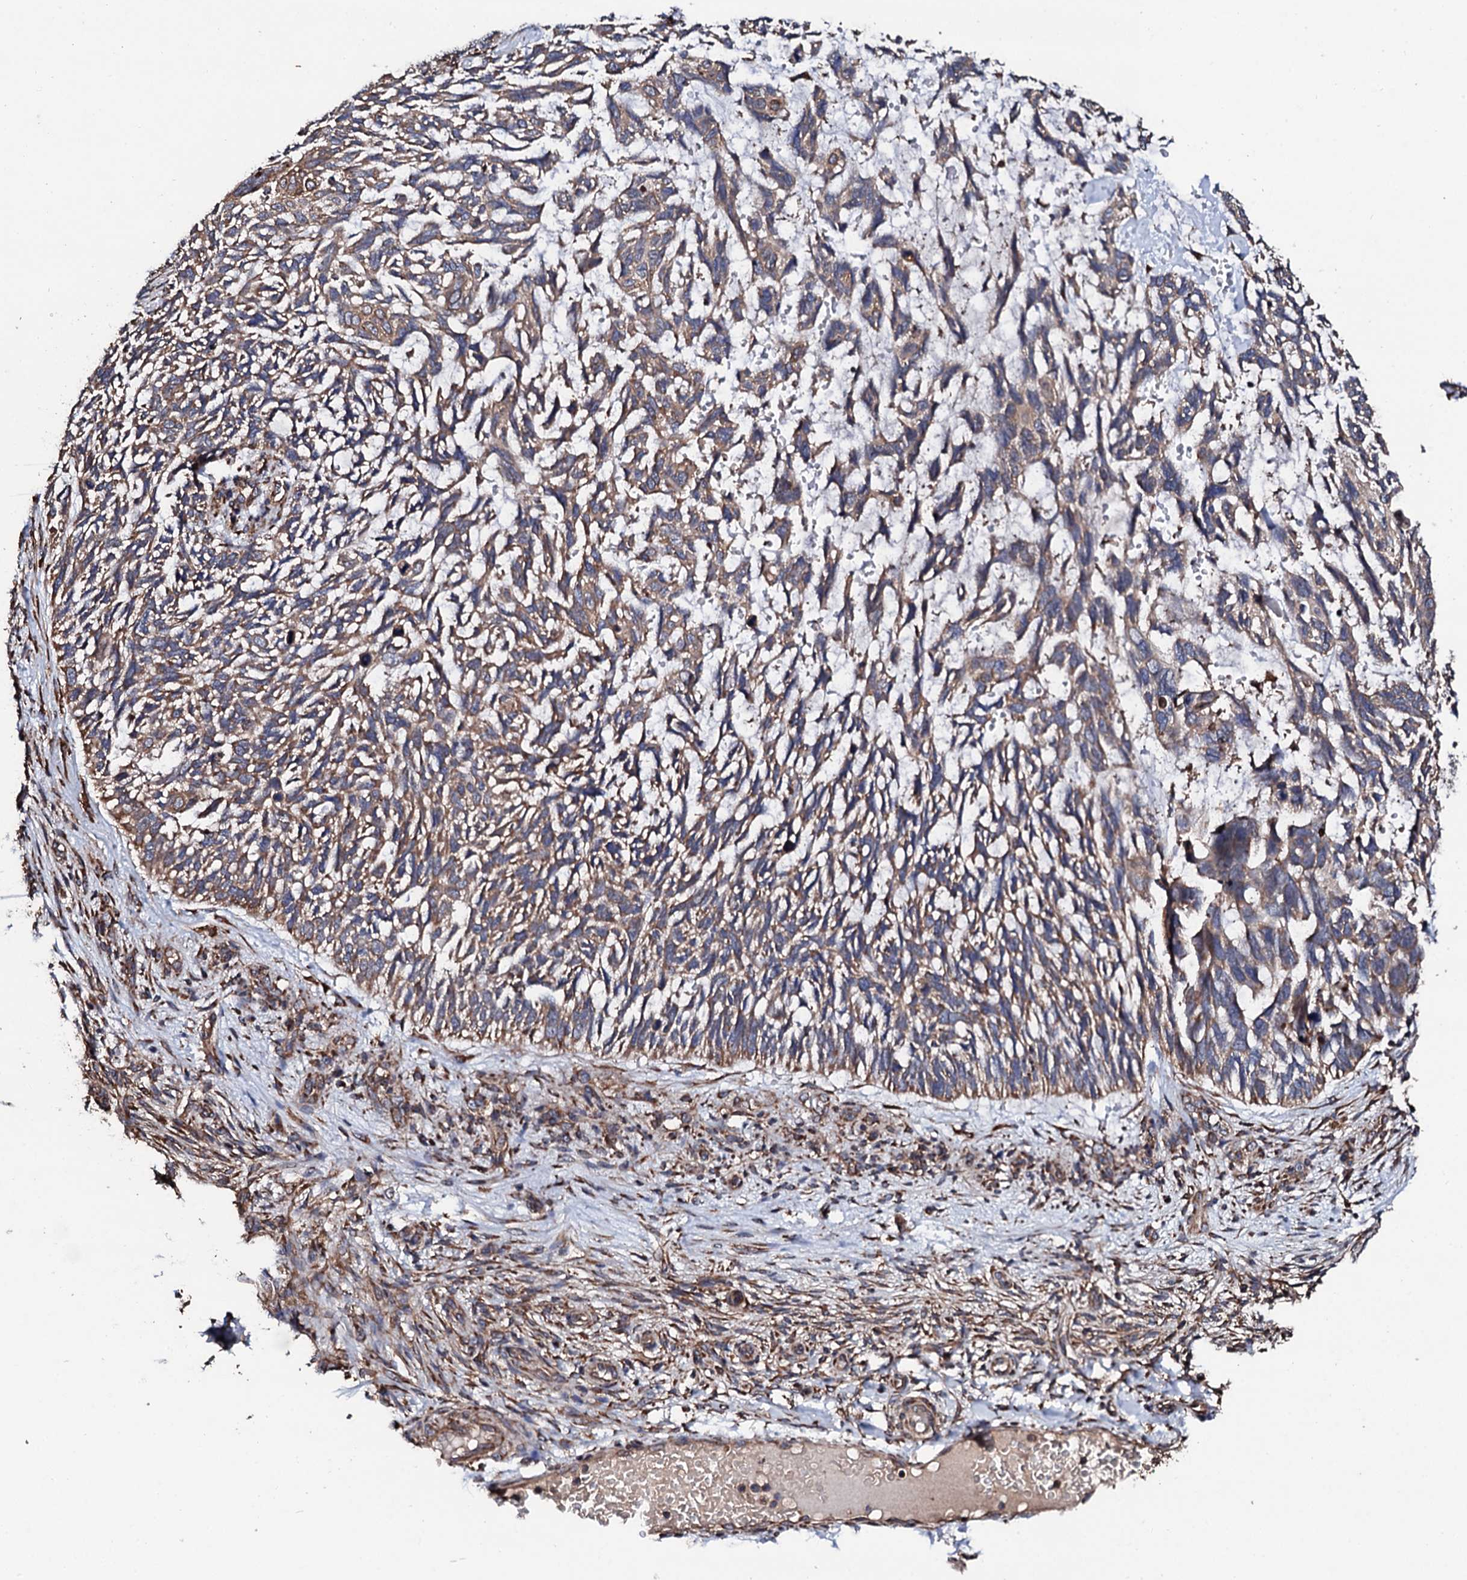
{"staining": {"intensity": "moderate", "quantity": ">75%", "location": "cytoplasmic/membranous"}, "tissue": "skin cancer", "cell_type": "Tumor cells", "image_type": "cancer", "snomed": [{"axis": "morphology", "description": "Basal cell carcinoma"}, {"axis": "topography", "description": "Skin"}], "caption": "Moderate cytoplasmic/membranous positivity for a protein is seen in about >75% of tumor cells of basal cell carcinoma (skin) using immunohistochemistry.", "gene": "CKAP5", "patient": {"sex": "male", "age": 88}}